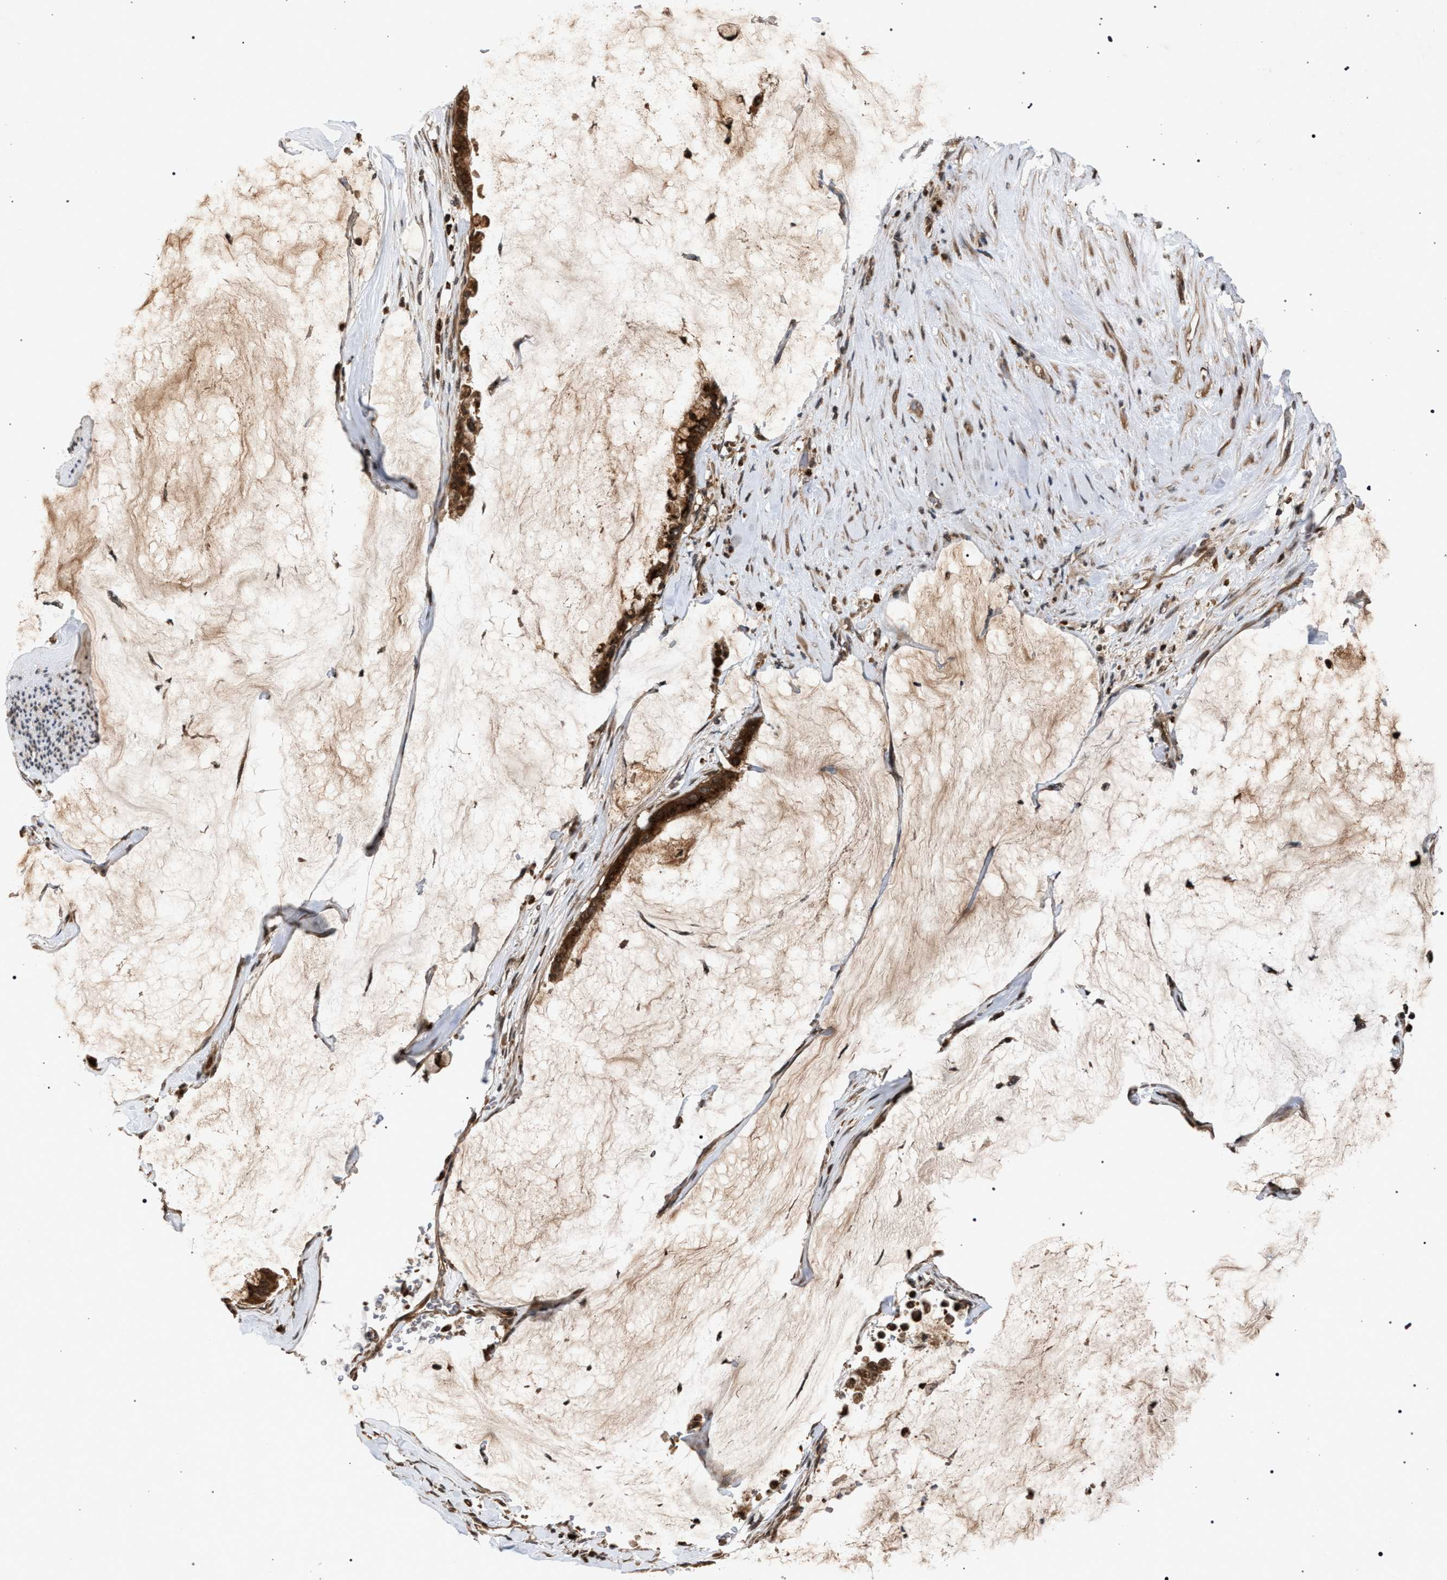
{"staining": {"intensity": "strong", "quantity": ">75%", "location": "cytoplasmic/membranous"}, "tissue": "pancreatic cancer", "cell_type": "Tumor cells", "image_type": "cancer", "snomed": [{"axis": "morphology", "description": "Adenocarcinoma, NOS"}, {"axis": "topography", "description": "Pancreas"}], "caption": "Protein expression analysis of pancreatic cancer shows strong cytoplasmic/membranous expression in approximately >75% of tumor cells. (Stains: DAB (3,3'-diaminobenzidine) in brown, nuclei in blue, Microscopy: brightfield microscopy at high magnification).", "gene": "IRAK4", "patient": {"sex": "male", "age": 41}}